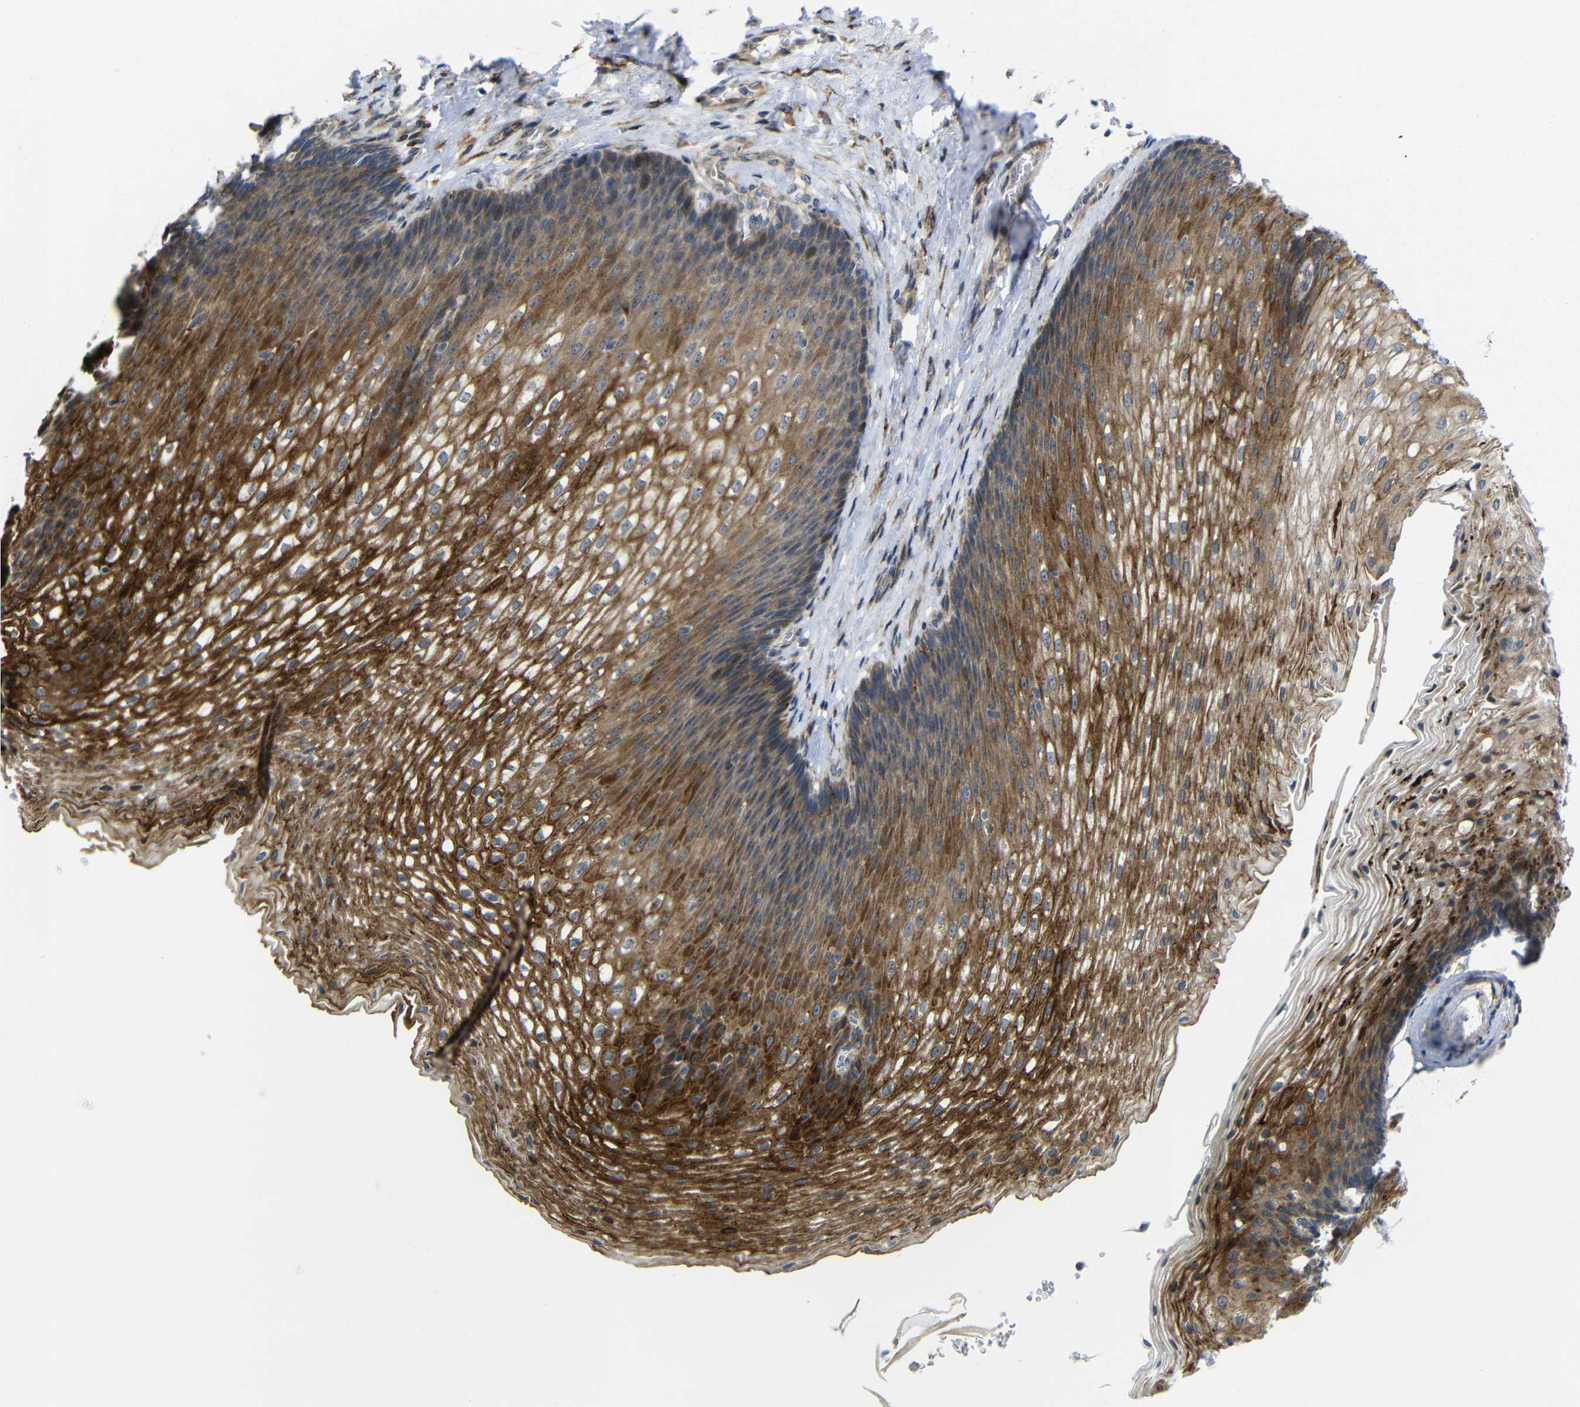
{"staining": {"intensity": "strong", "quantity": ">75%", "location": "cytoplasmic/membranous"}, "tissue": "esophagus", "cell_type": "Squamous epithelial cells", "image_type": "normal", "snomed": [{"axis": "morphology", "description": "Normal tissue, NOS"}, {"axis": "topography", "description": "Esophagus"}], "caption": "Immunohistochemistry micrograph of normal esophagus stained for a protein (brown), which shows high levels of strong cytoplasmic/membranous expression in approximately >75% of squamous epithelial cells.", "gene": "P3H2", "patient": {"sex": "male", "age": 48}}